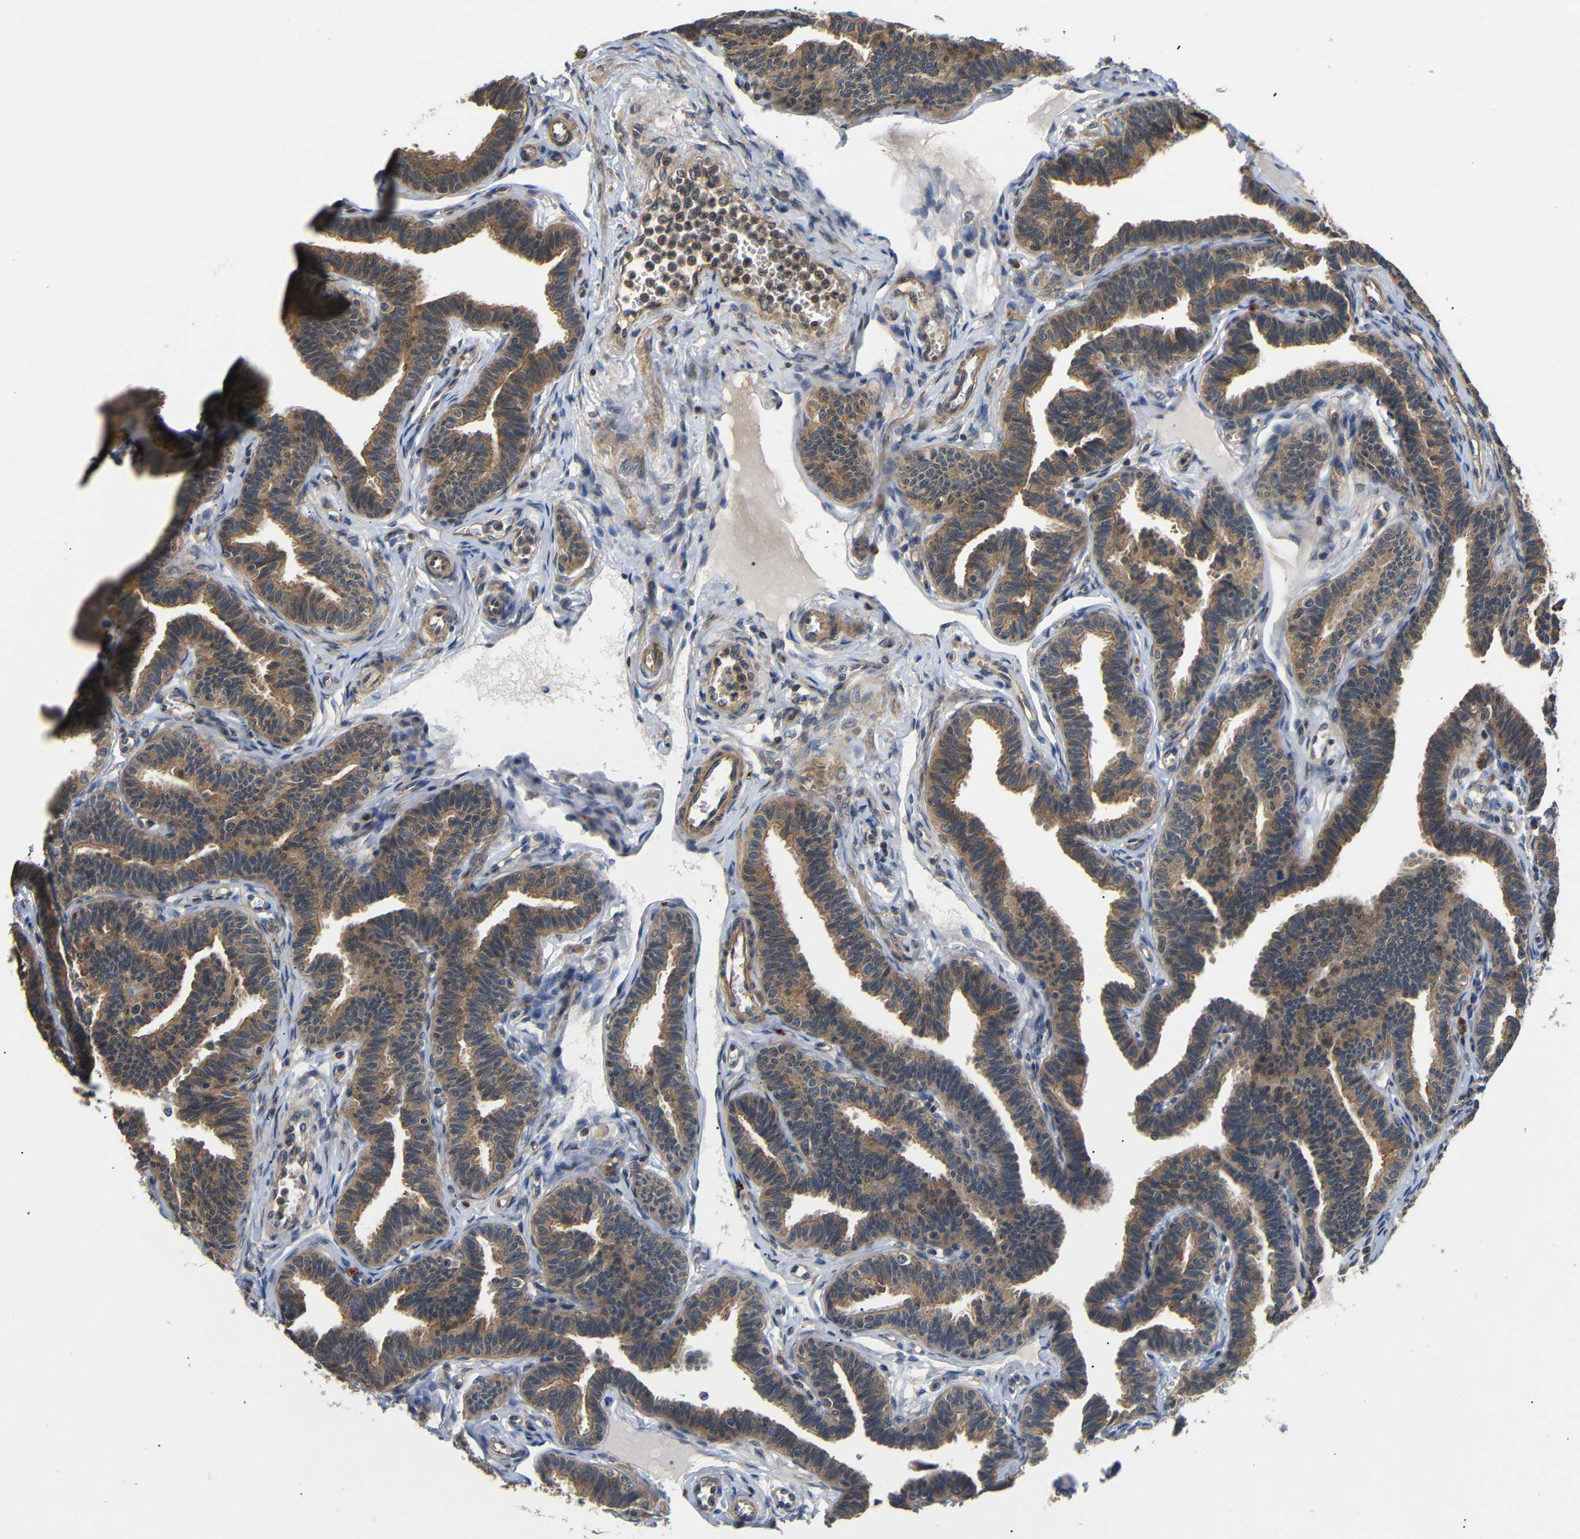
{"staining": {"intensity": "moderate", "quantity": ">75%", "location": "cytoplasmic/membranous"}, "tissue": "fallopian tube", "cell_type": "Glandular cells", "image_type": "normal", "snomed": [{"axis": "morphology", "description": "Normal tissue, NOS"}, {"axis": "topography", "description": "Fallopian tube"}, {"axis": "topography", "description": "Ovary"}], "caption": "Immunohistochemical staining of benign fallopian tube shows moderate cytoplasmic/membranous protein staining in about >75% of glandular cells.", "gene": "DDR1", "patient": {"sex": "female", "age": 23}}